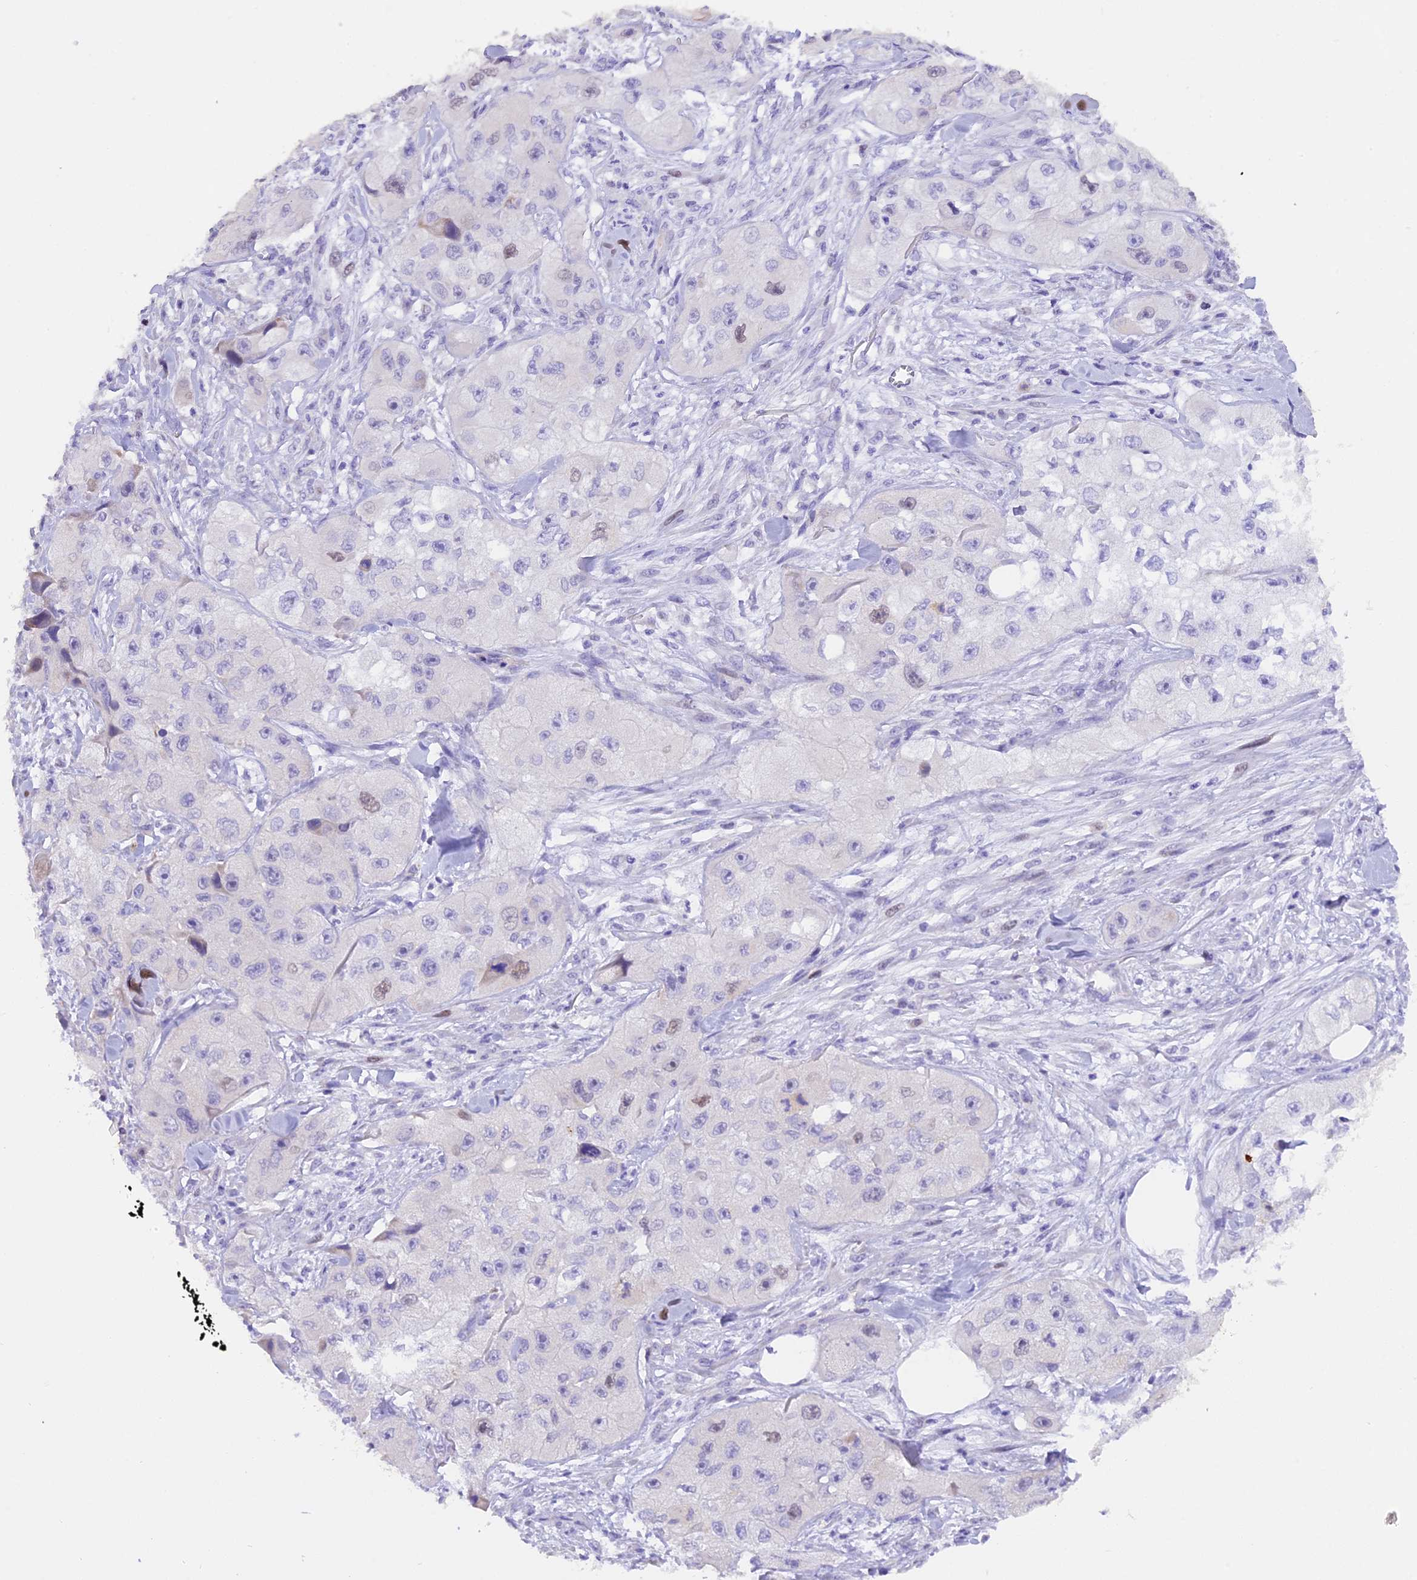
{"staining": {"intensity": "weak", "quantity": "<25%", "location": "nuclear"}, "tissue": "skin cancer", "cell_type": "Tumor cells", "image_type": "cancer", "snomed": [{"axis": "morphology", "description": "Squamous cell carcinoma, NOS"}, {"axis": "topography", "description": "Skin"}, {"axis": "topography", "description": "Subcutis"}], "caption": "Skin cancer stained for a protein using immunohistochemistry exhibits no staining tumor cells.", "gene": "PKIA", "patient": {"sex": "male", "age": 73}}